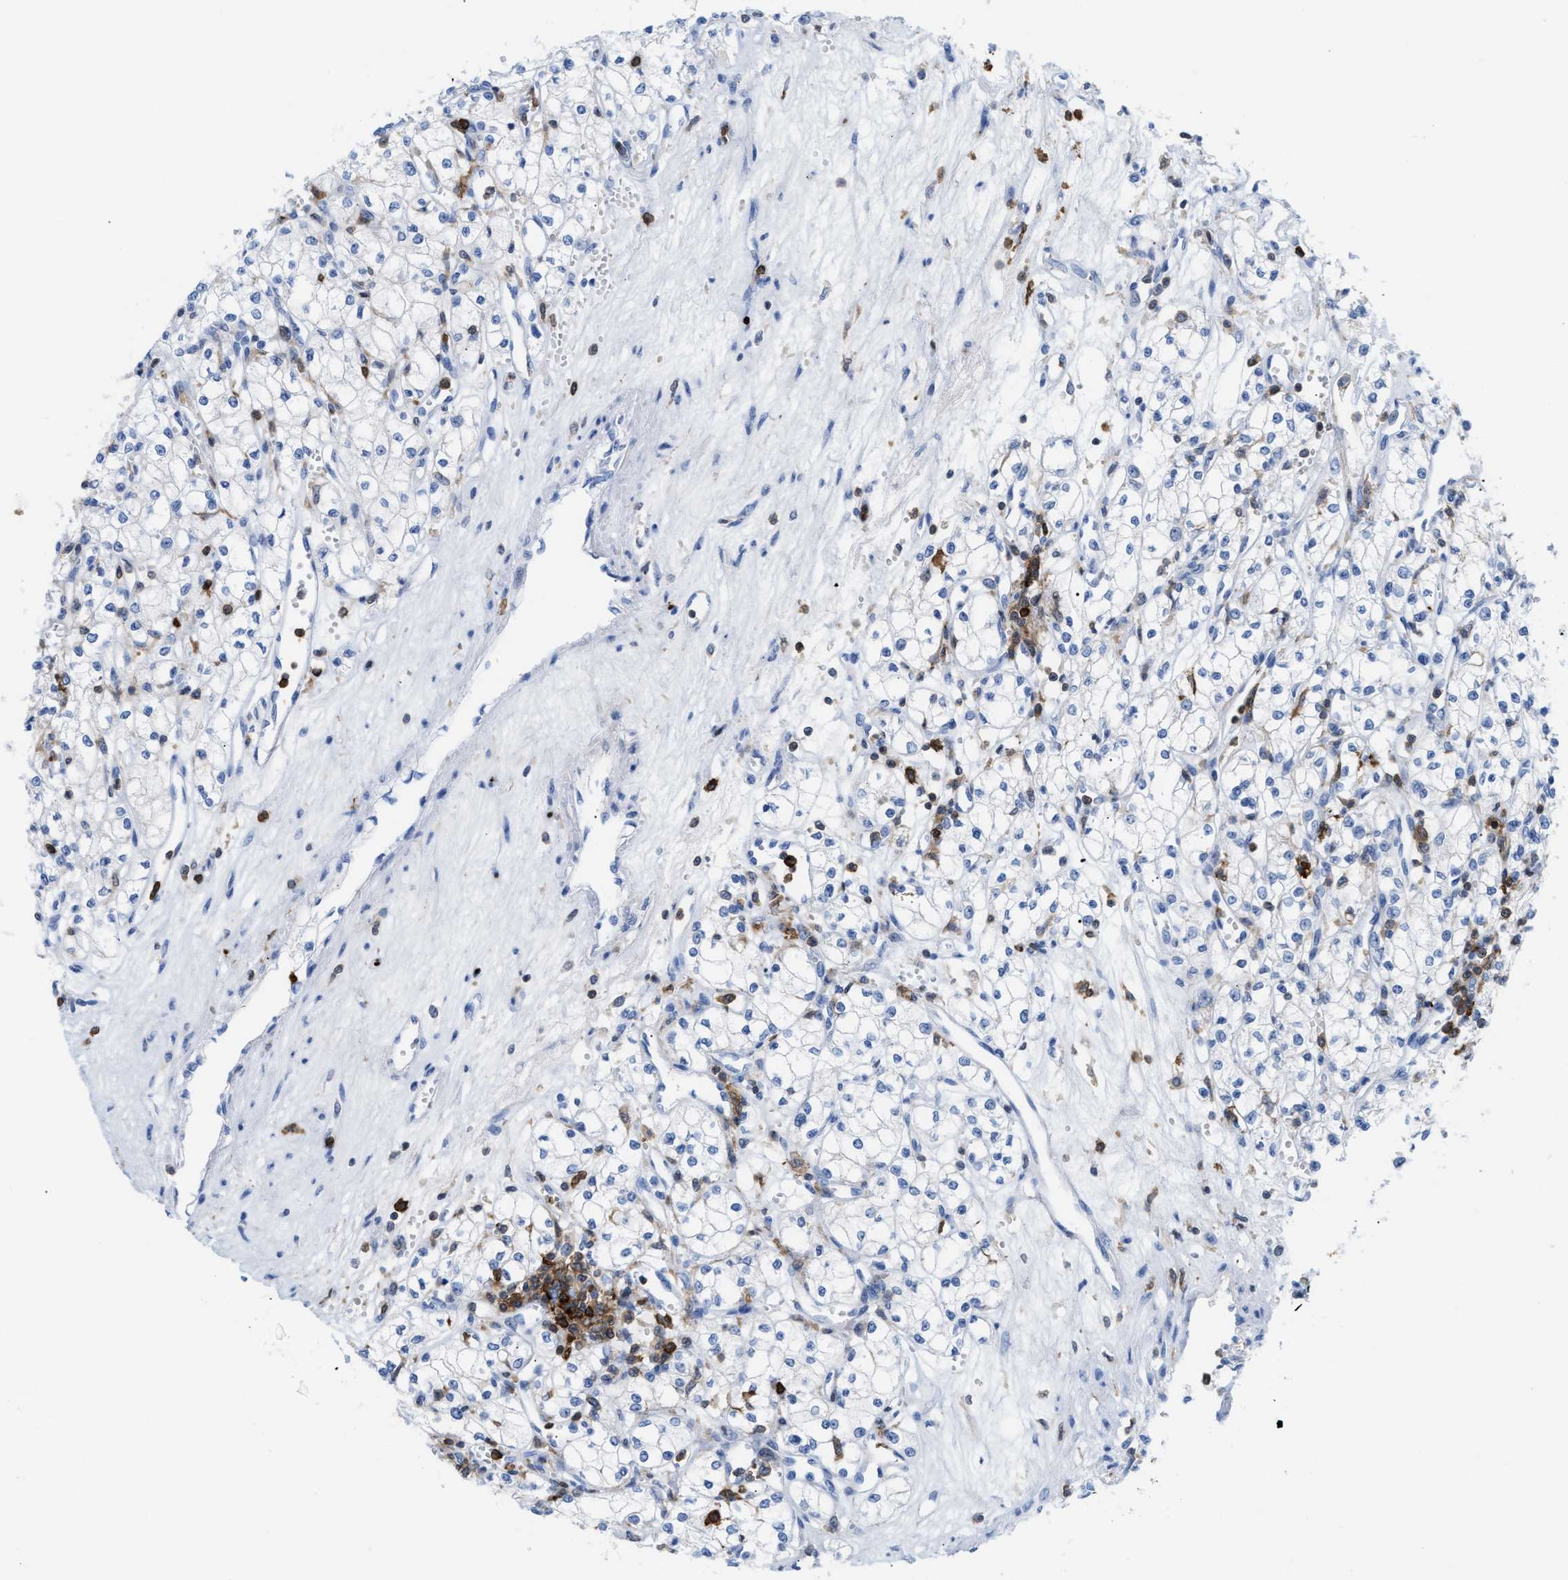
{"staining": {"intensity": "negative", "quantity": "none", "location": "none"}, "tissue": "renal cancer", "cell_type": "Tumor cells", "image_type": "cancer", "snomed": [{"axis": "morphology", "description": "Adenocarcinoma, NOS"}, {"axis": "topography", "description": "Kidney"}], "caption": "Immunohistochemistry histopathology image of neoplastic tissue: human renal cancer stained with DAB displays no significant protein staining in tumor cells.", "gene": "LCP1", "patient": {"sex": "male", "age": 59}}